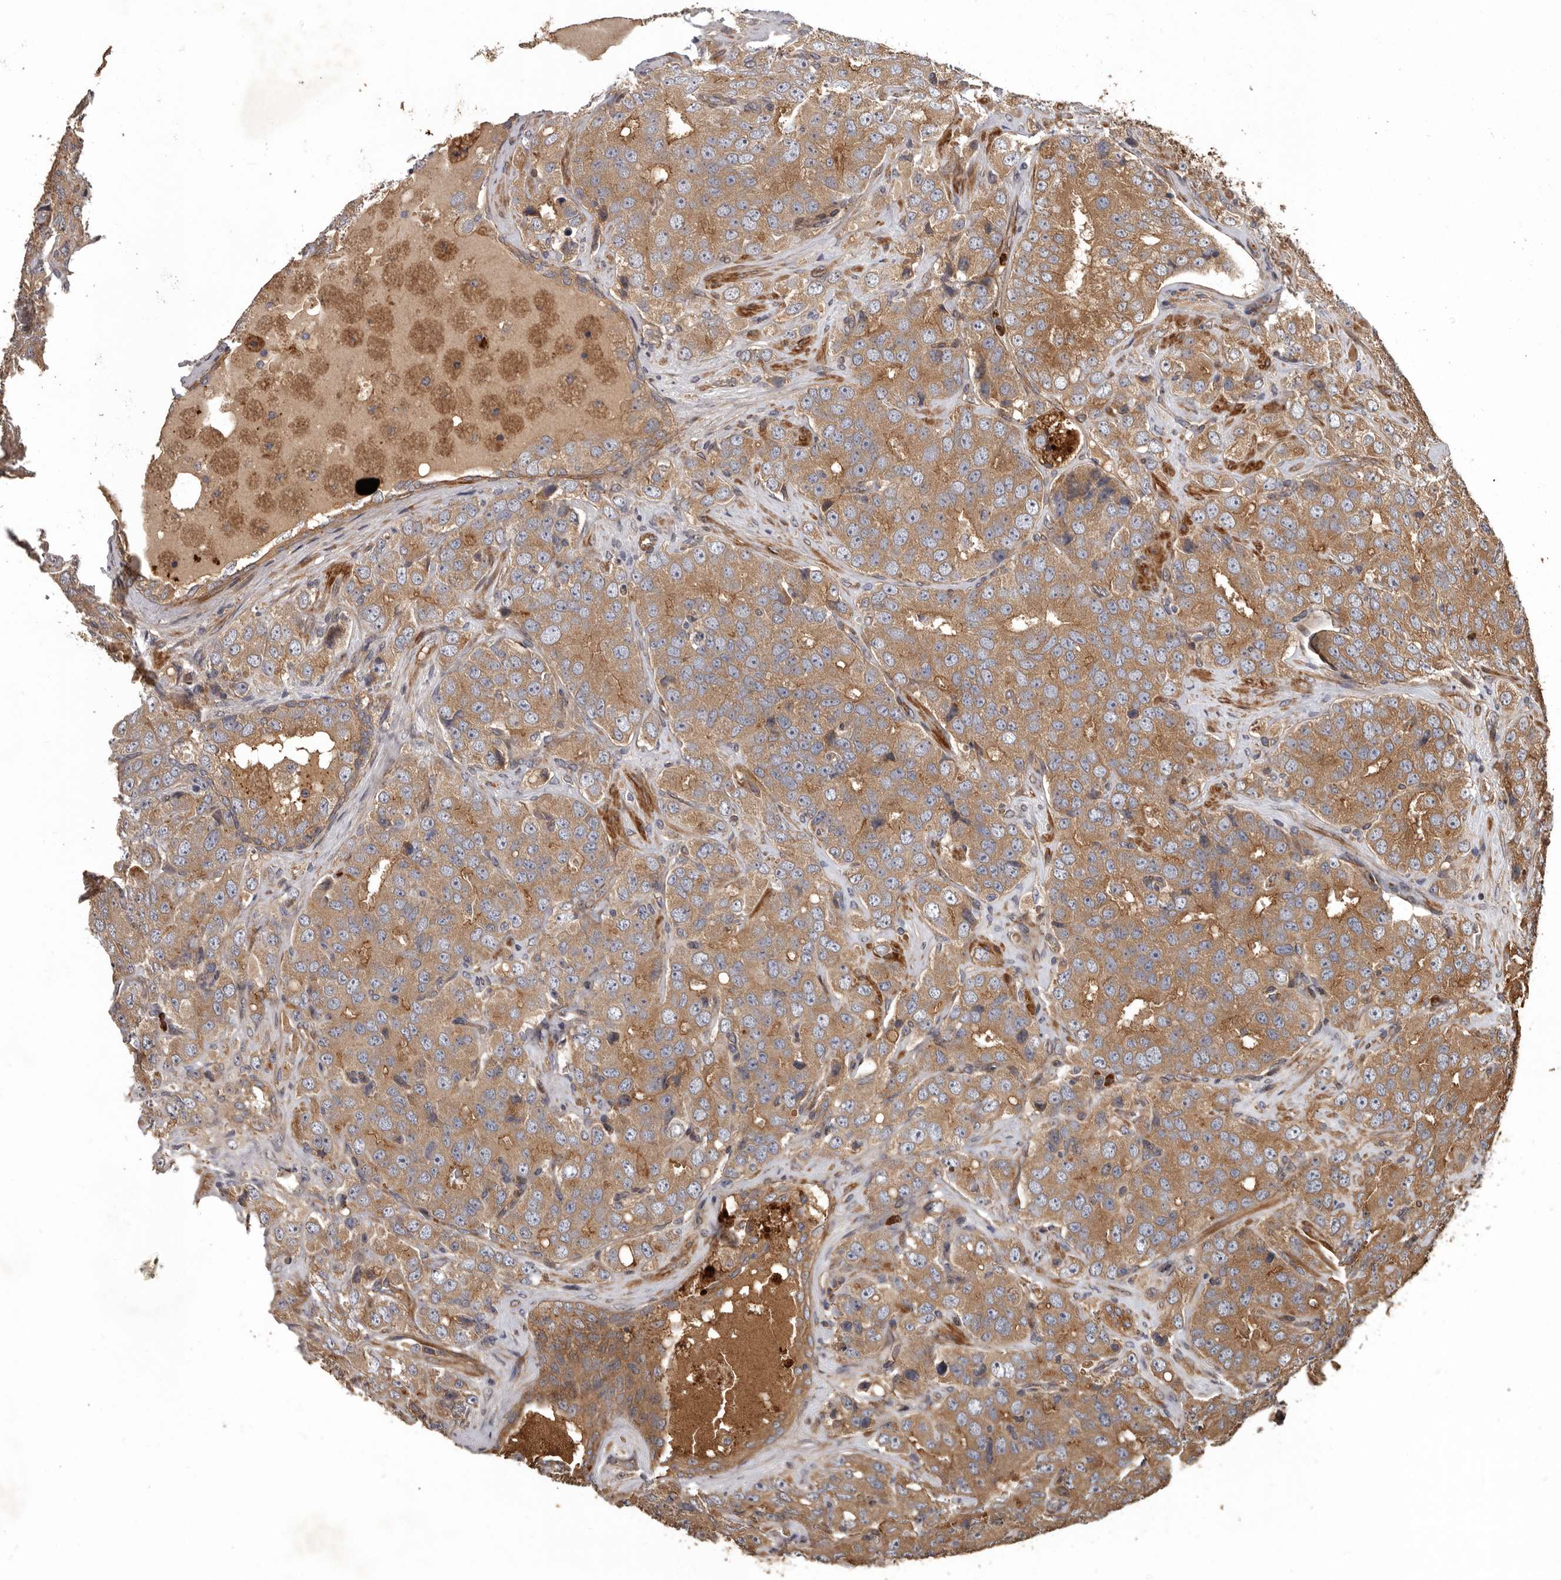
{"staining": {"intensity": "moderate", "quantity": ">75%", "location": "cytoplasmic/membranous"}, "tissue": "prostate cancer", "cell_type": "Tumor cells", "image_type": "cancer", "snomed": [{"axis": "morphology", "description": "Adenocarcinoma, High grade"}, {"axis": "topography", "description": "Prostate"}], "caption": "This is an image of IHC staining of prostate cancer (high-grade adenocarcinoma), which shows moderate positivity in the cytoplasmic/membranous of tumor cells.", "gene": "ARHGEF5", "patient": {"sex": "male", "age": 58}}